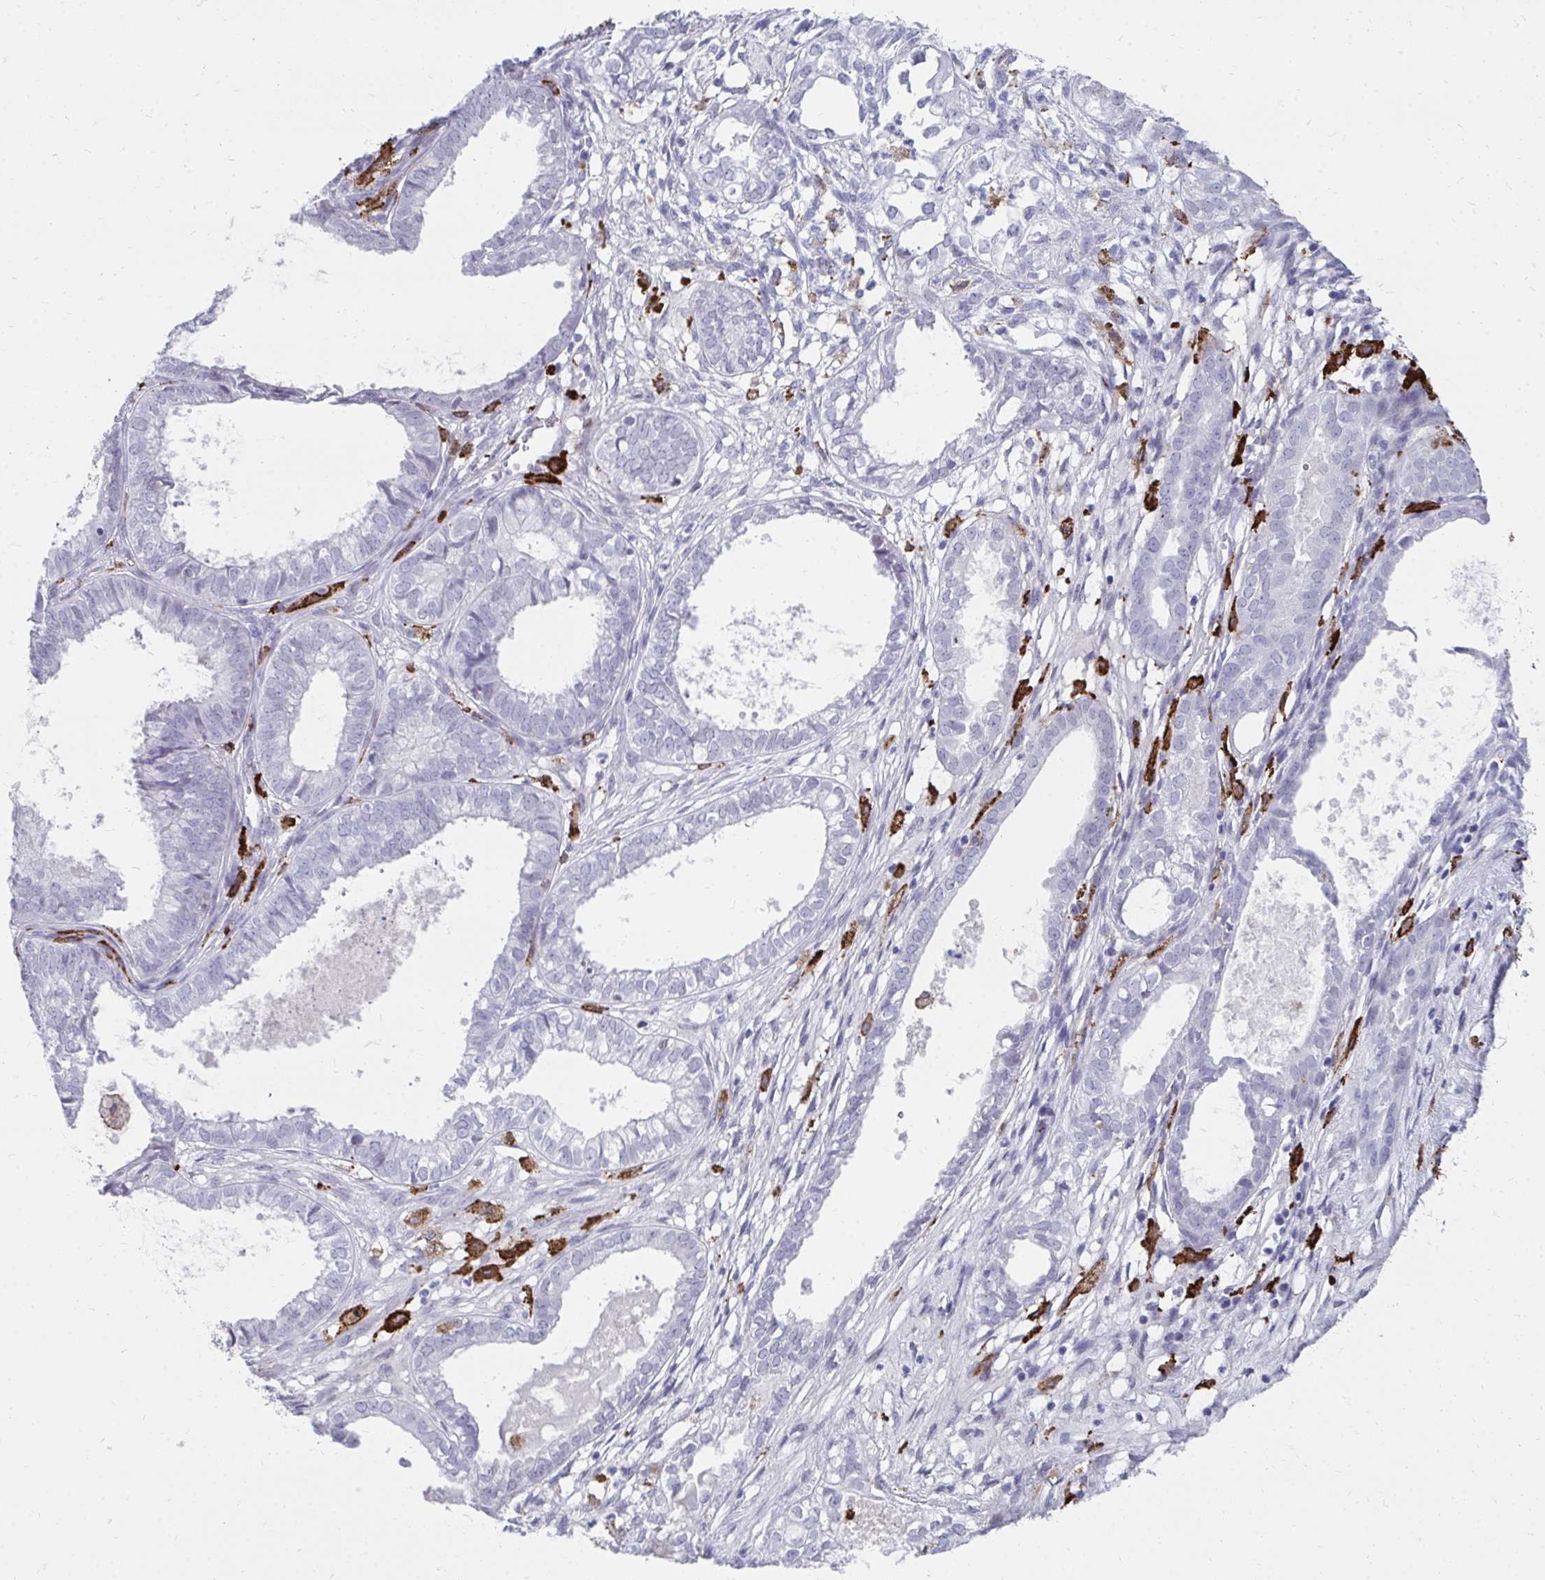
{"staining": {"intensity": "negative", "quantity": "none", "location": "none"}, "tissue": "ovarian cancer", "cell_type": "Tumor cells", "image_type": "cancer", "snomed": [{"axis": "morphology", "description": "Carcinoma, endometroid"}, {"axis": "topography", "description": "Ovary"}], "caption": "Immunohistochemistry (IHC) histopathology image of human ovarian endometroid carcinoma stained for a protein (brown), which shows no staining in tumor cells.", "gene": "CD163", "patient": {"sex": "female", "age": 64}}